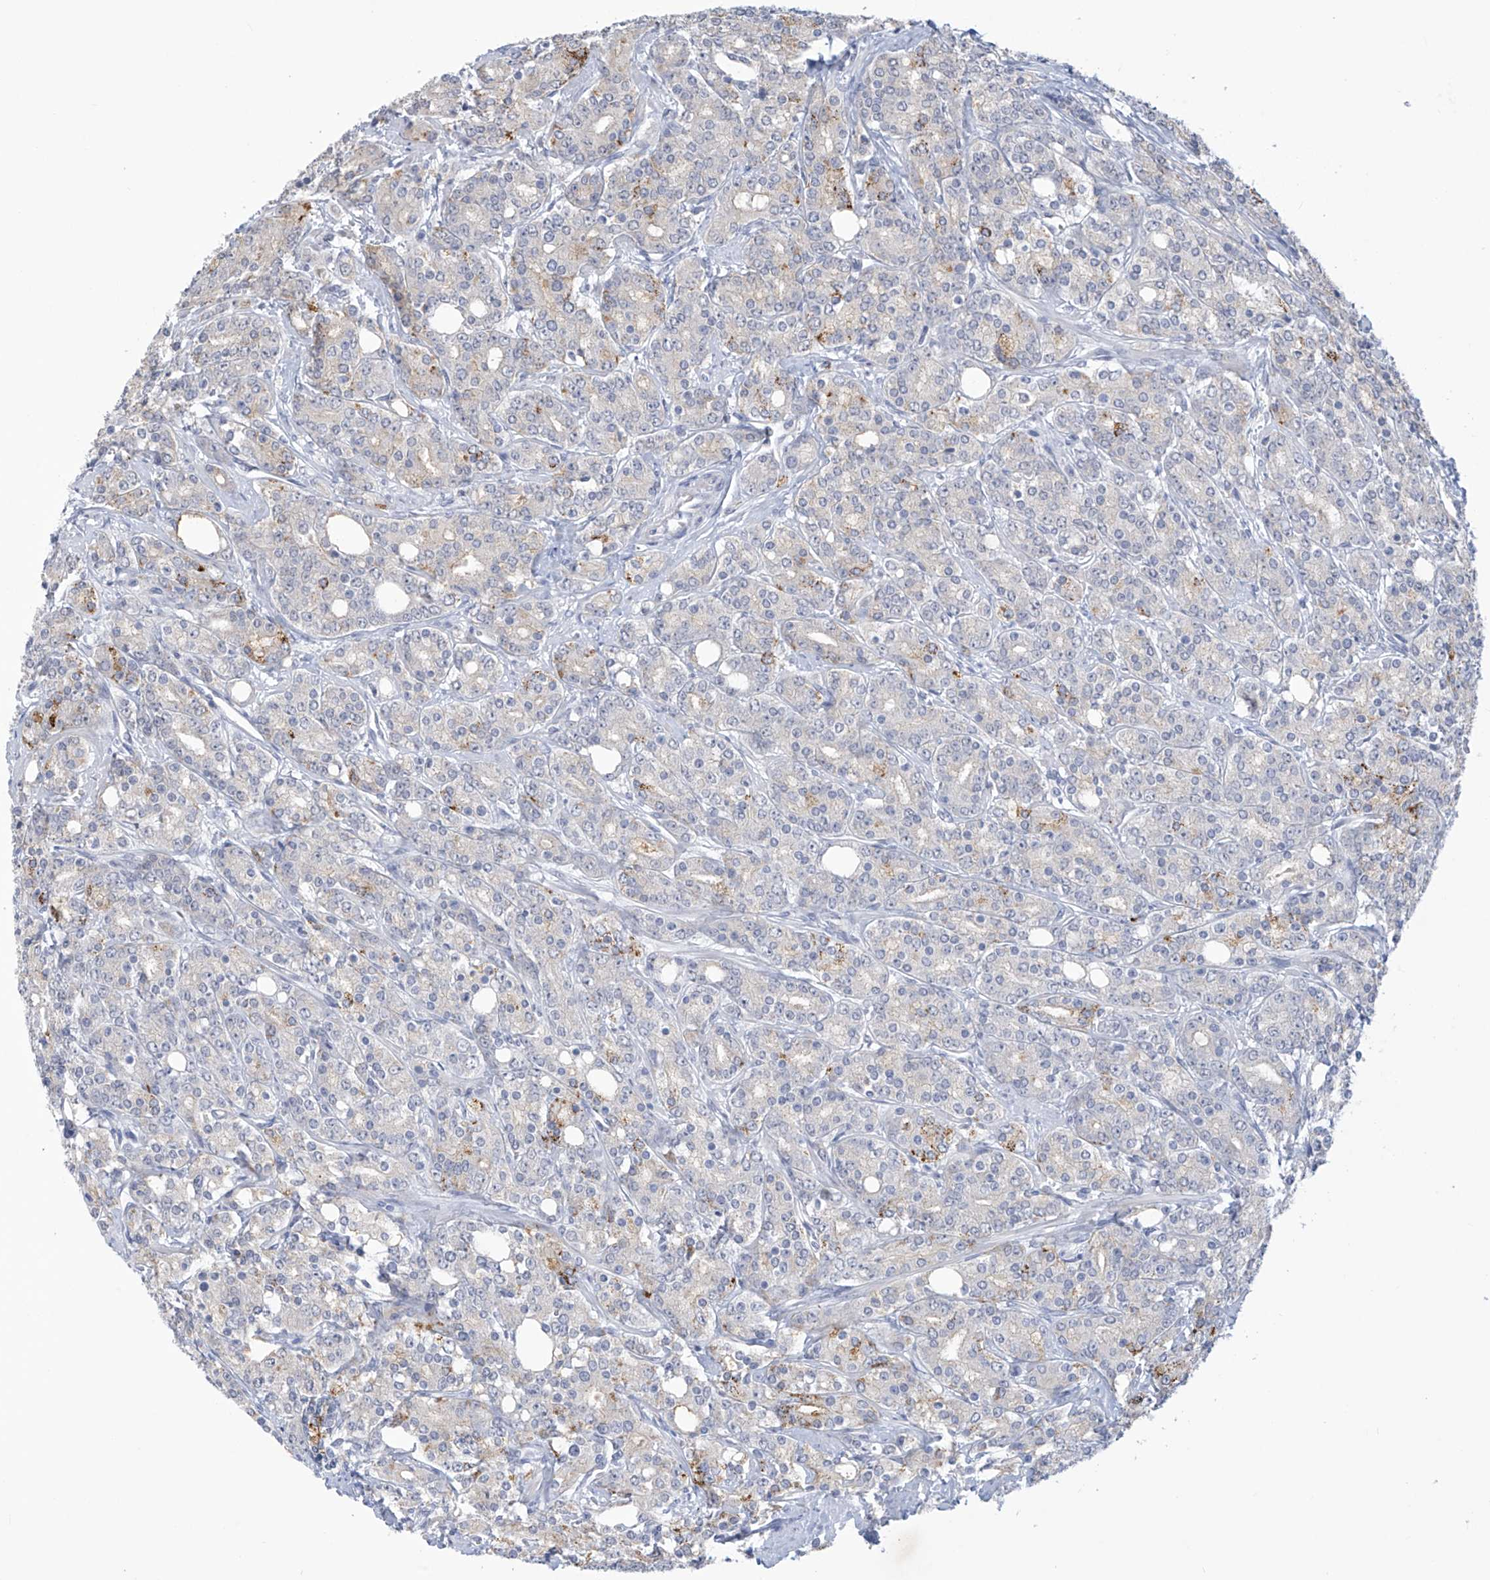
{"staining": {"intensity": "moderate", "quantity": "<25%", "location": "cytoplasmic/membranous"}, "tissue": "prostate cancer", "cell_type": "Tumor cells", "image_type": "cancer", "snomed": [{"axis": "morphology", "description": "Adenocarcinoma, High grade"}, {"axis": "topography", "description": "Prostate"}], "caption": "There is low levels of moderate cytoplasmic/membranous positivity in tumor cells of prostate cancer, as demonstrated by immunohistochemical staining (brown color).", "gene": "IBA57", "patient": {"sex": "male", "age": 62}}